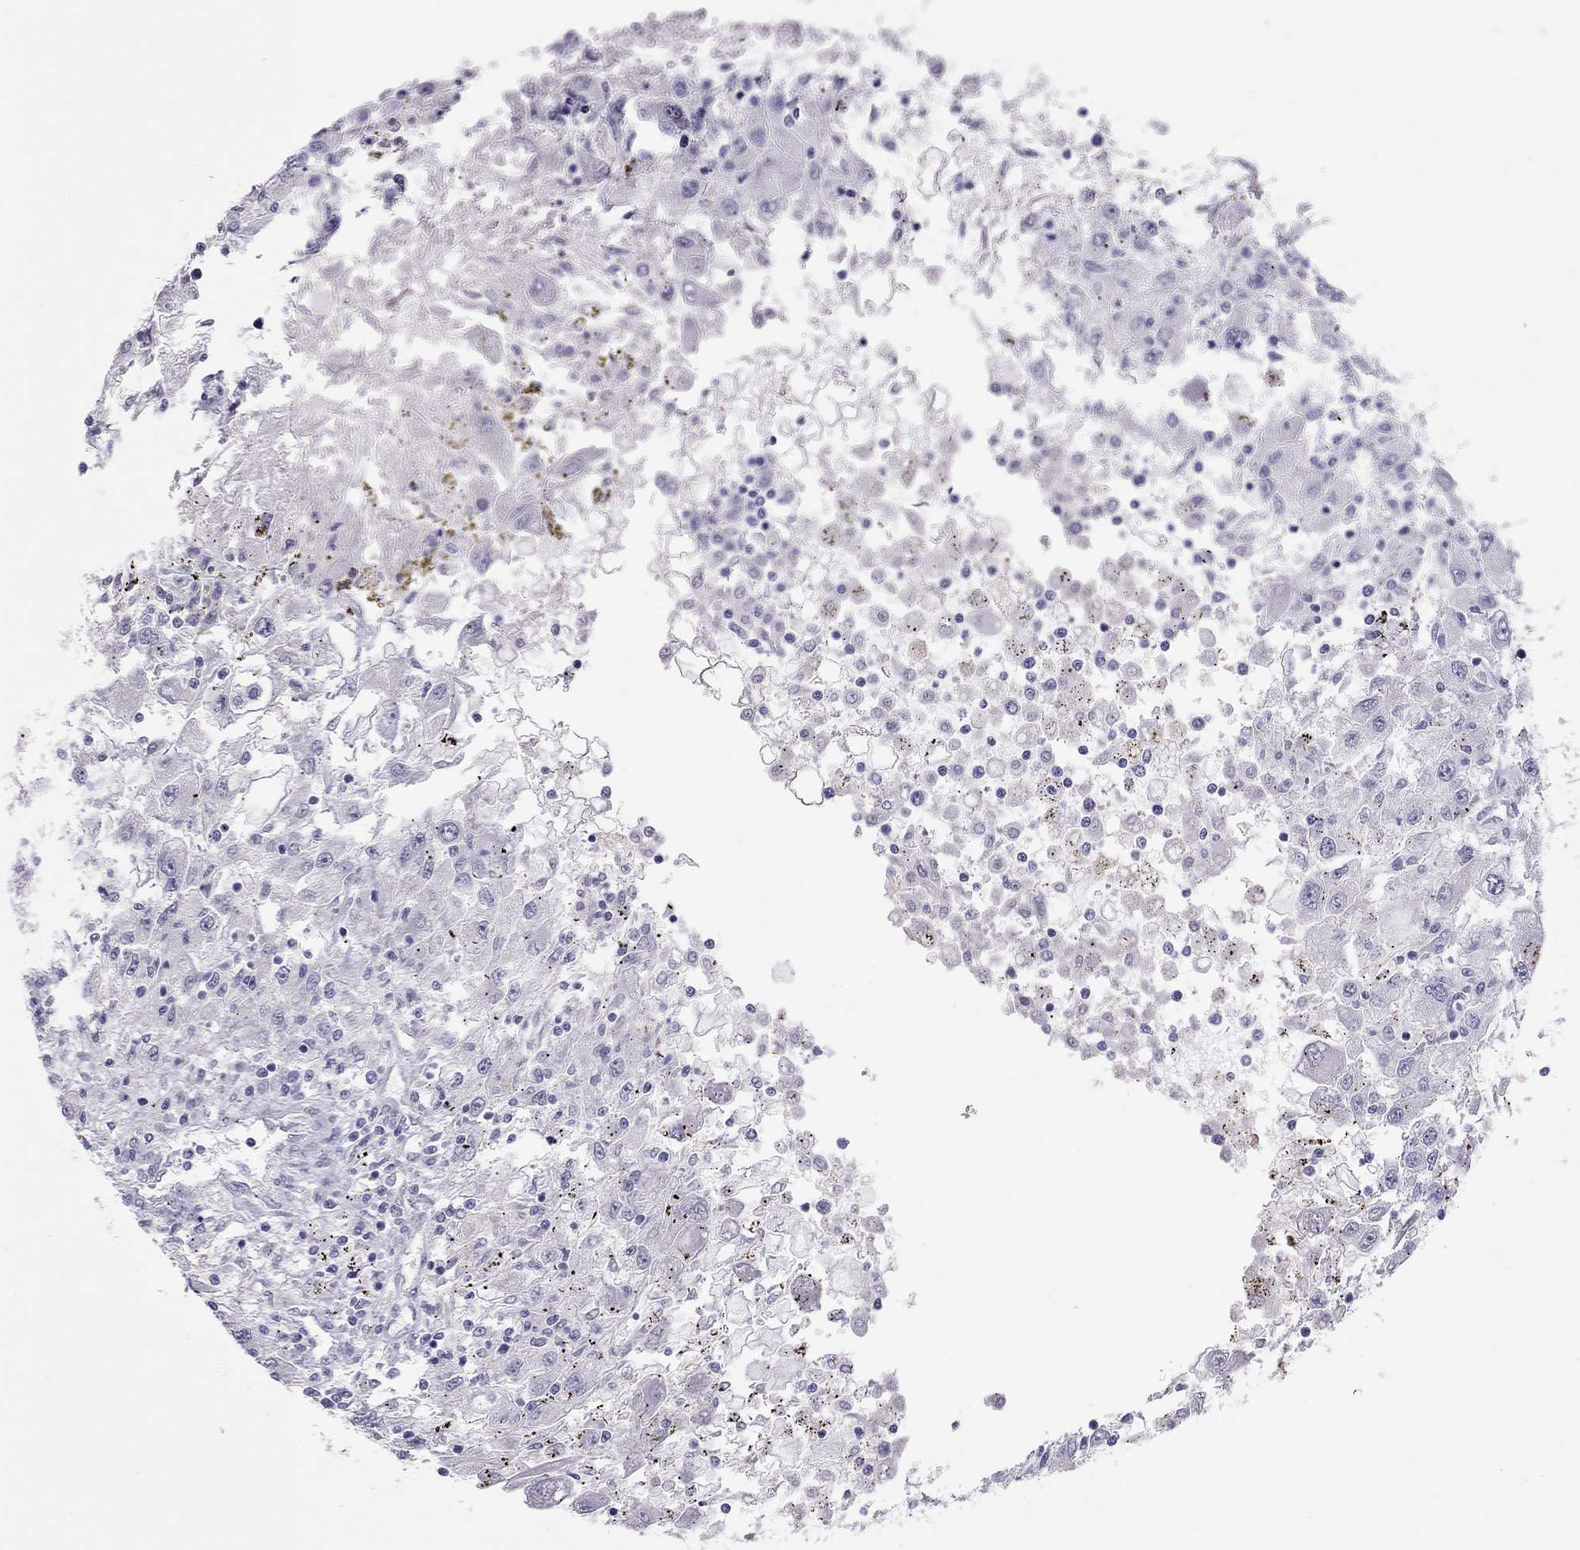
{"staining": {"intensity": "negative", "quantity": "none", "location": "none"}, "tissue": "renal cancer", "cell_type": "Tumor cells", "image_type": "cancer", "snomed": [{"axis": "morphology", "description": "Adenocarcinoma, NOS"}, {"axis": "topography", "description": "Kidney"}], "caption": "Renal cancer stained for a protein using immunohistochemistry (IHC) shows no positivity tumor cells.", "gene": "SLAMF1", "patient": {"sex": "female", "age": 67}}